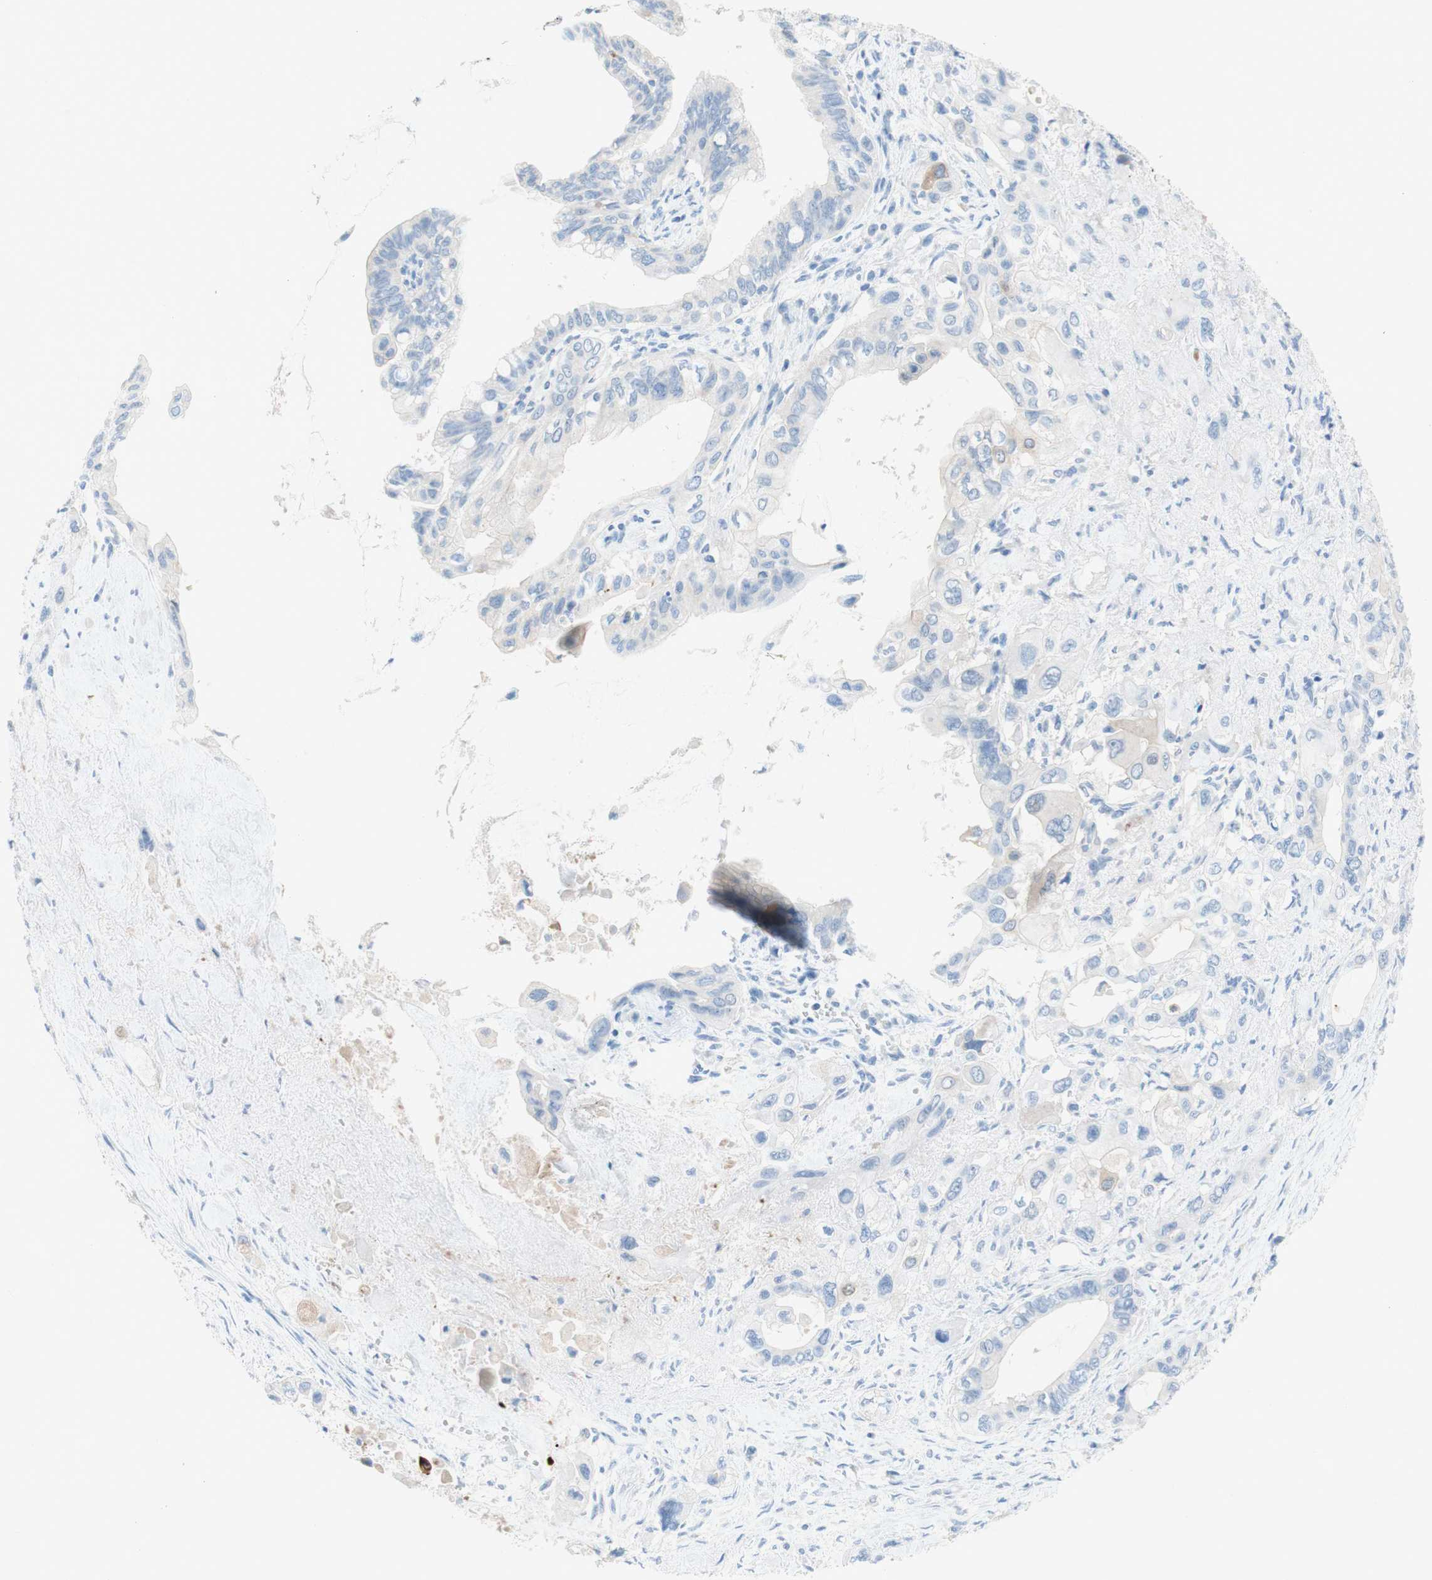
{"staining": {"intensity": "negative", "quantity": "none", "location": "none"}, "tissue": "pancreatic cancer", "cell_type": "Tumor cells", "image_type": "cancer", "snomed": [{"axis": "morphology", "description": "Adenocarcinoma, NOS"}, {"axis": "topography", "description": "Pancreas"}], "caption": "This histopathology image is of pancreatic cancer (adenocarcinoma) stained with IHC to label a protein in brown with the nuclei are counter-stained blue. There is no positivity in tumor cells.", "gene": "POLR2J3", "patient": {"sex": "male", "age": 73}}